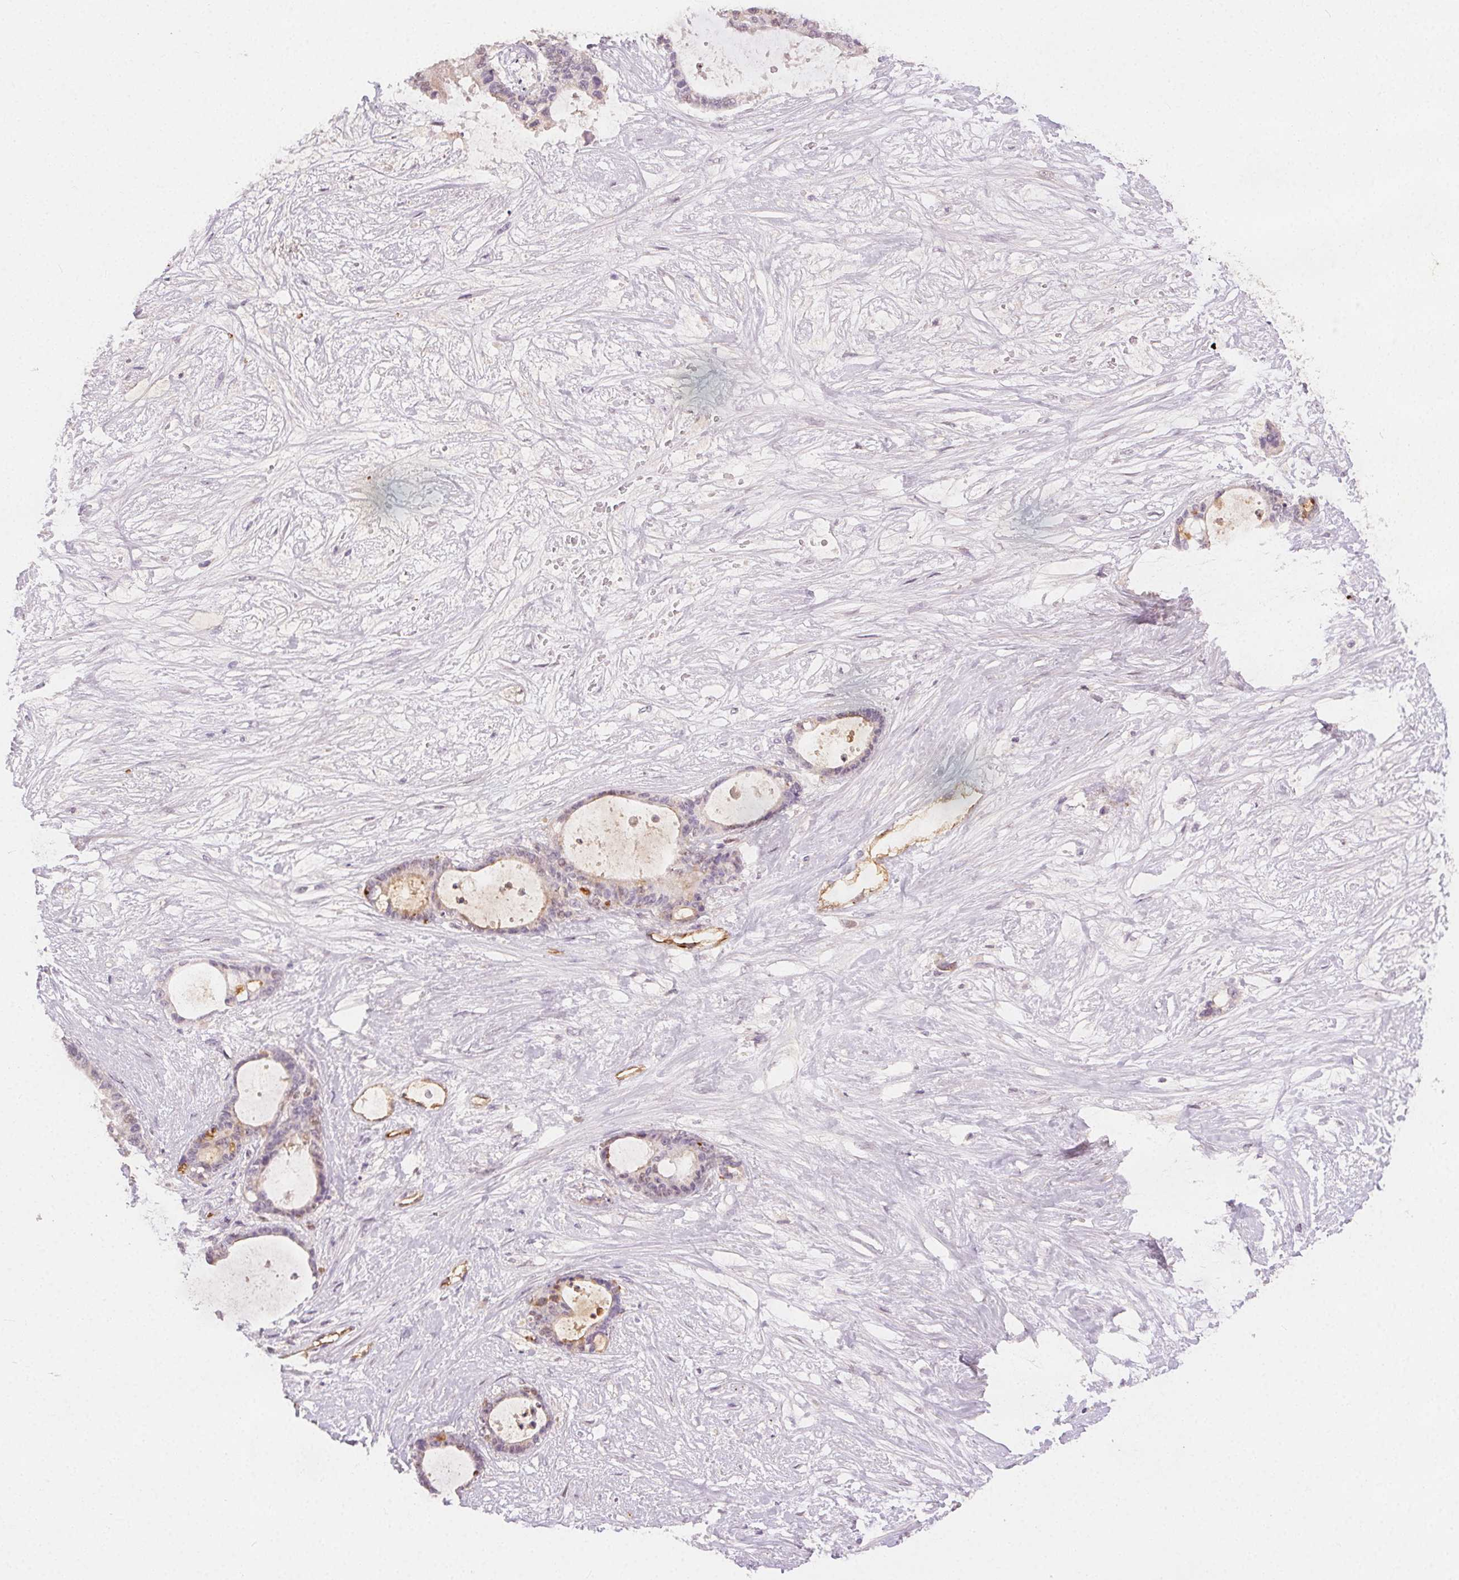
{"staining": {"intensity": "moderate", "quantity": "<25%", "location": "cytoplasmic/membranous"}, "tissue": "liver cancer", "cell_type": "Tumor cells", "image_type": "cancer", "snomed": [{"axis": "morphology", "description": "Normal tissue, NOS"}, {"axis": "morphology", "description": "Cholangiocarcinoma"}, {"axis": "topography", "description": "Liver"}, {"axis": "topography", "description": "Peripheral nerve tissue"}], "caption": "Moderate cytoplasmic/membranous protein positivity is identified in about <25% of tumor cells in liver cancer (cholangiocarcinoma).", "gene": "PODXL", "patient": {"sex": "female", "age": 73}}